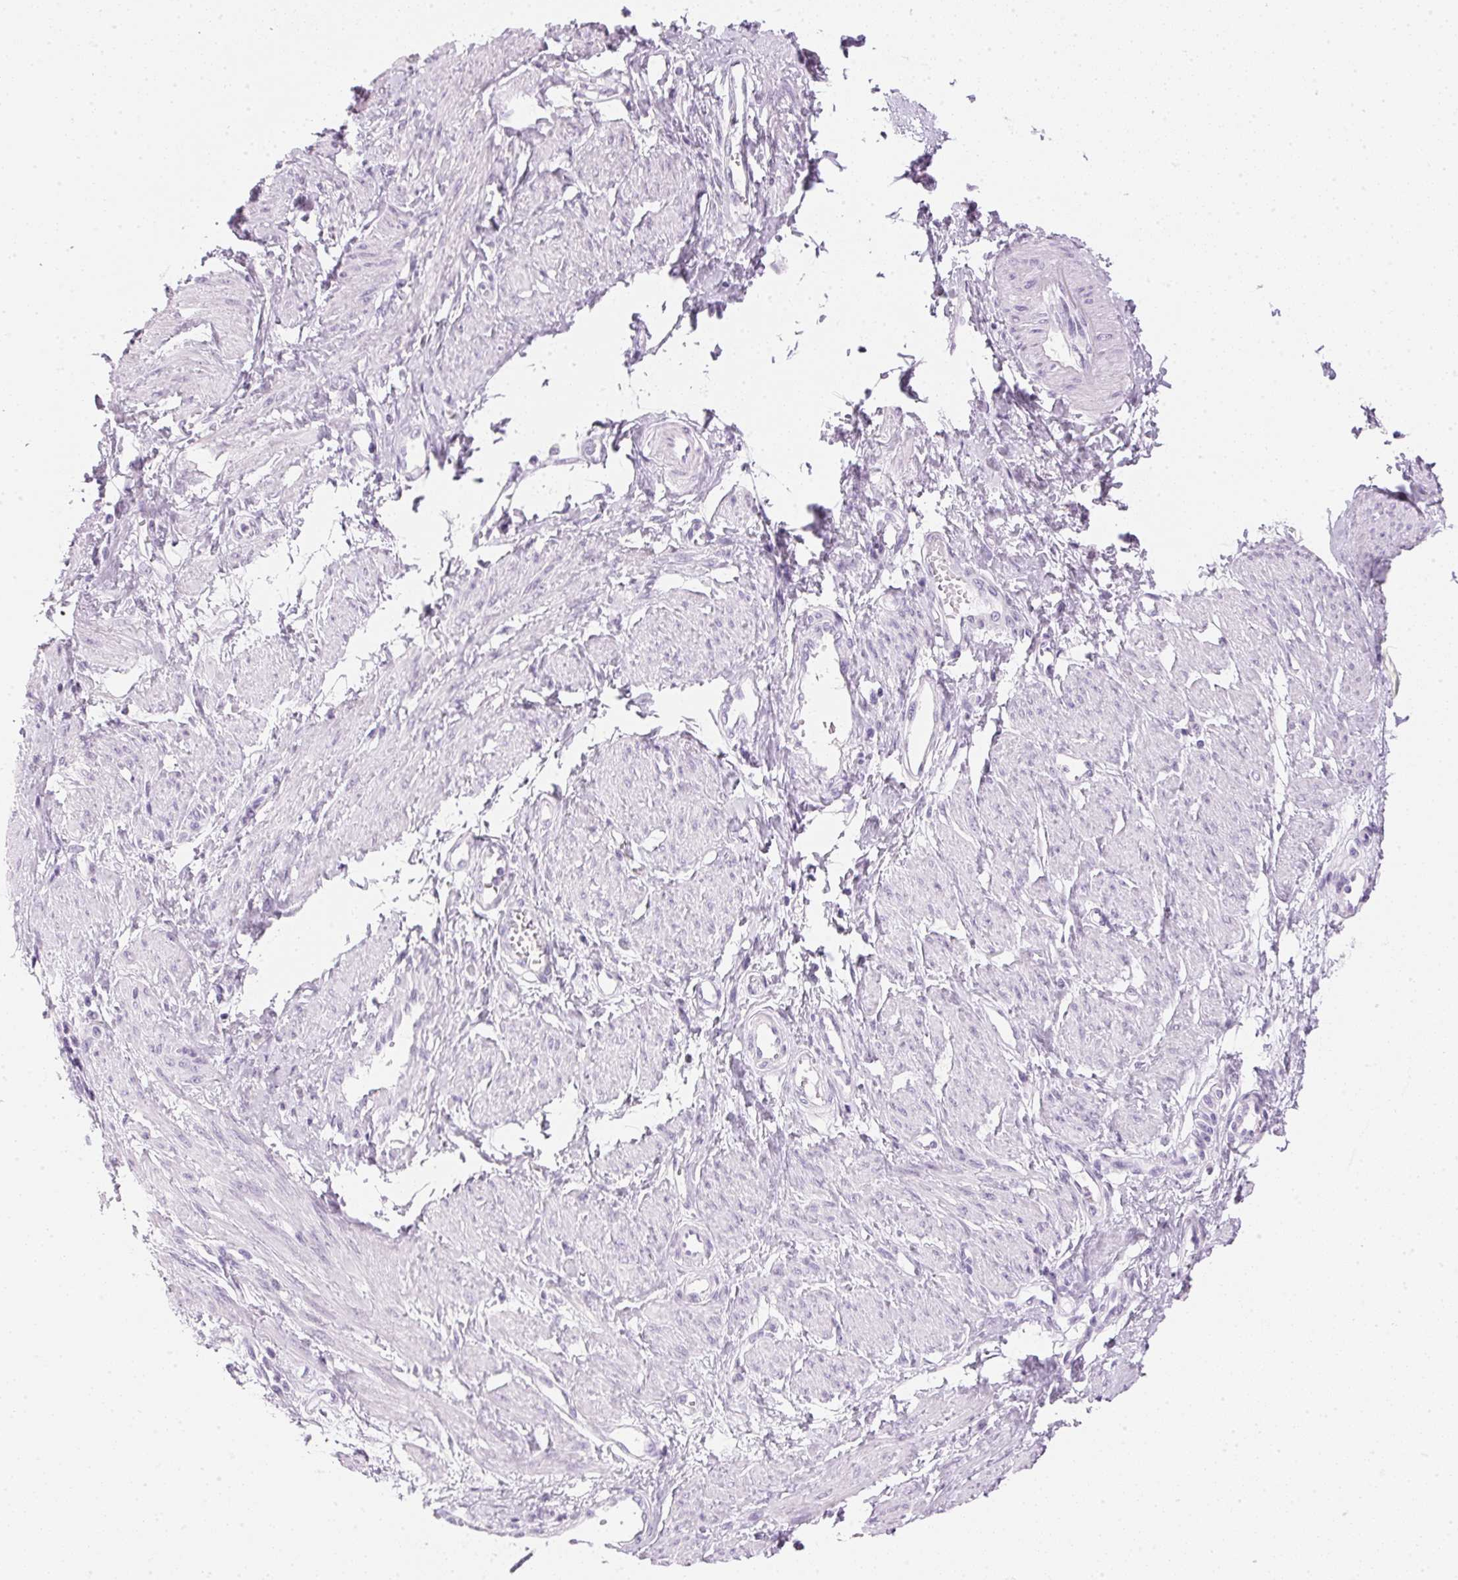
{"staining": {"intensity": "negative", "quantity": "none", "location": "none"}, "tissue": "smooth muscle", "cell_type": "Smooth muscle cells", "image_type": "normal", "snomed": [{"axis": "morphology", "description": "Normal tissue, NOS"}, {"axis": "topography", "description": "Smooth muscle"}, {"axis": "topography", "description": "Uterus"}], "caption": "The photomicrograph shows no staining of smooth muscle cells in normal smooth muscle.", "gene": "IGFBP1", "patient": {"sex": "female", "age": 39}}